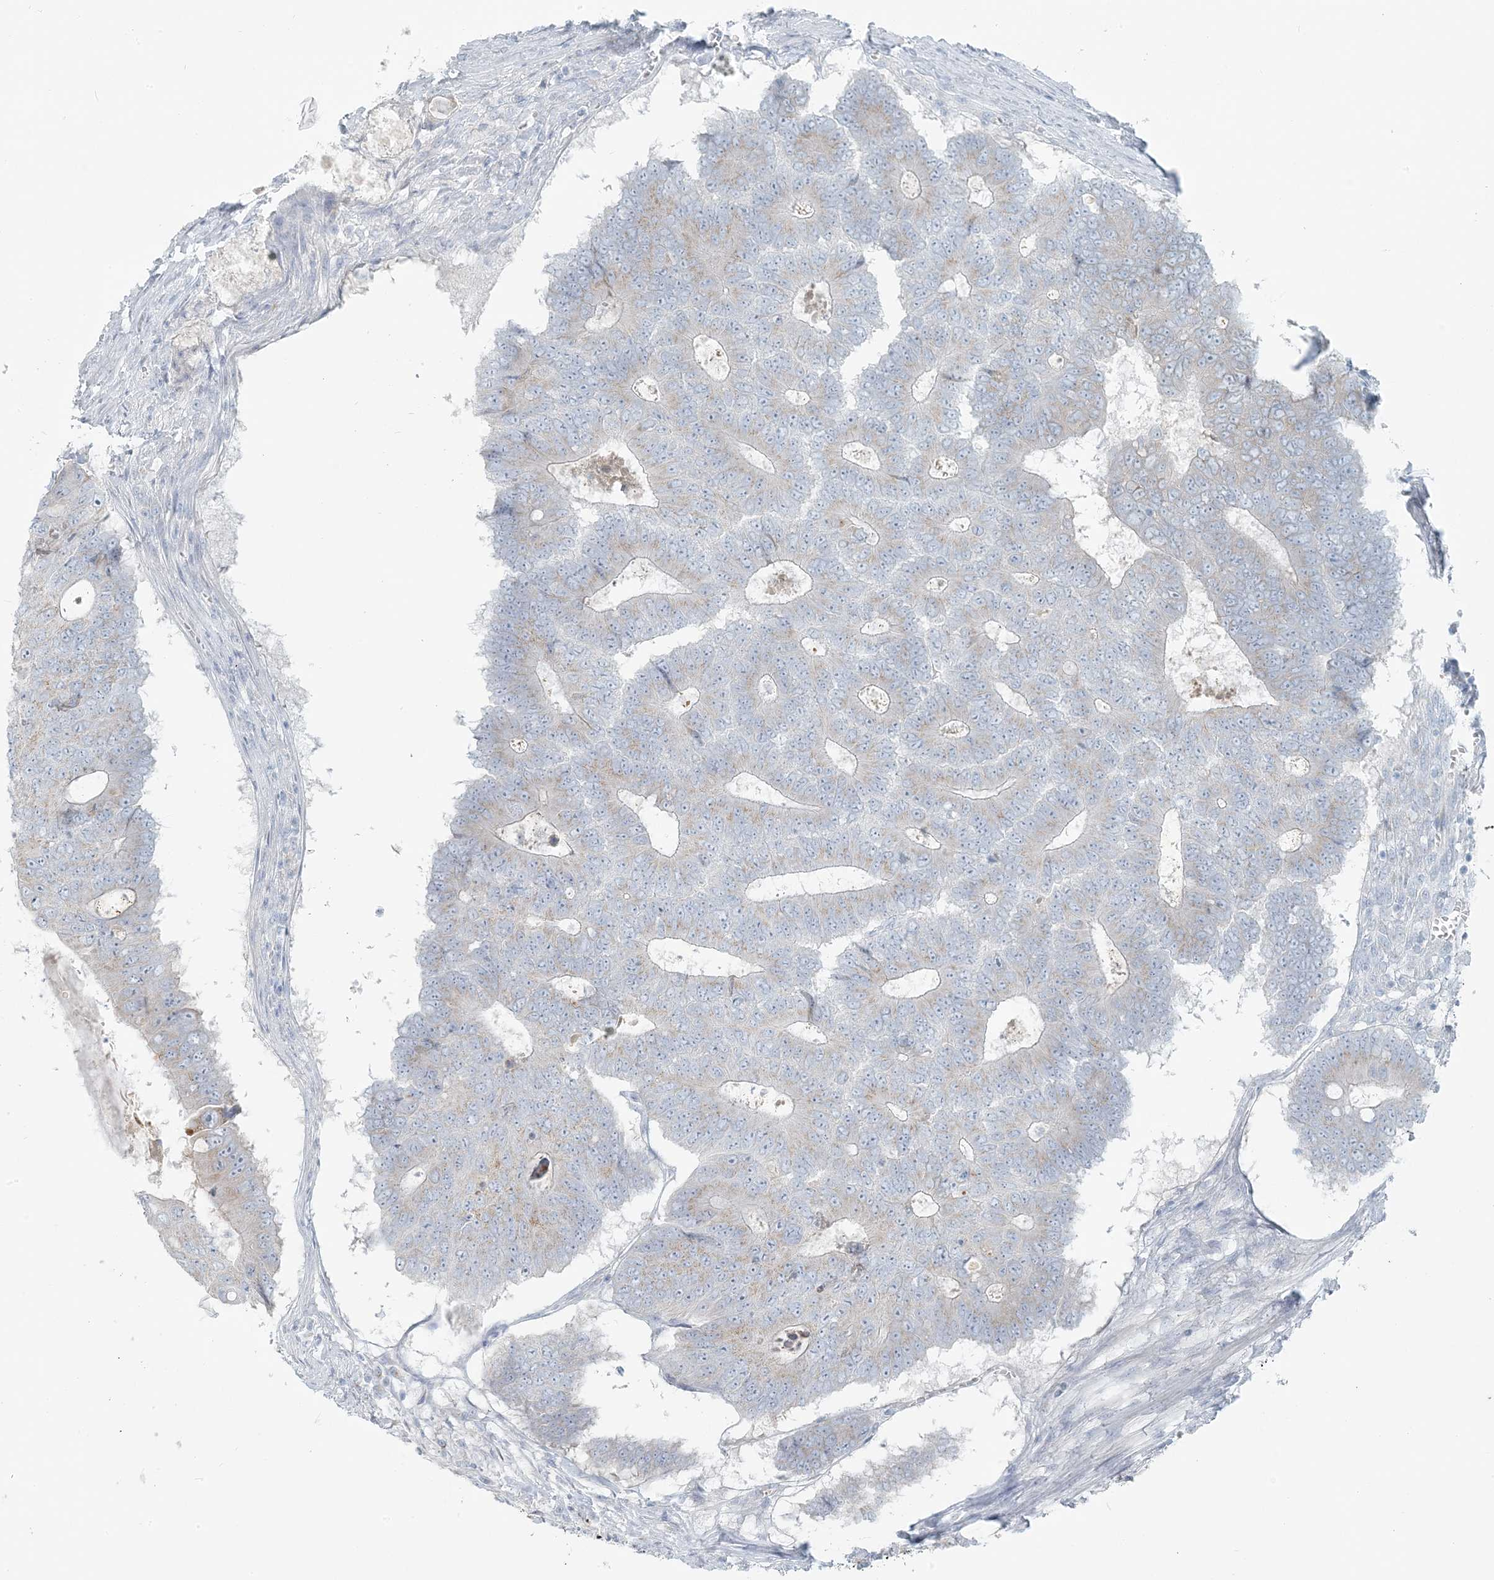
{"staining": {"intensity": "weak", "quantity": "<25%", "location": "cytoplasmic/membranous"}, "tissue": "colorectal cancer", "cell_type": "Tumor cells", "image_type": "cancer", "snomed": [{"axis": "morphology", "description": "Adenocarcinoma, NOS"}, {"axis": "topography", "description": "Colon"}], "caption": "The immunohistochemistry image has no significant positivity in tumor cells of colorectal cancer (adenocarcinoma) tissue.", "gene": "SCML1", "patient": {"sex": "male", "age": 87}}